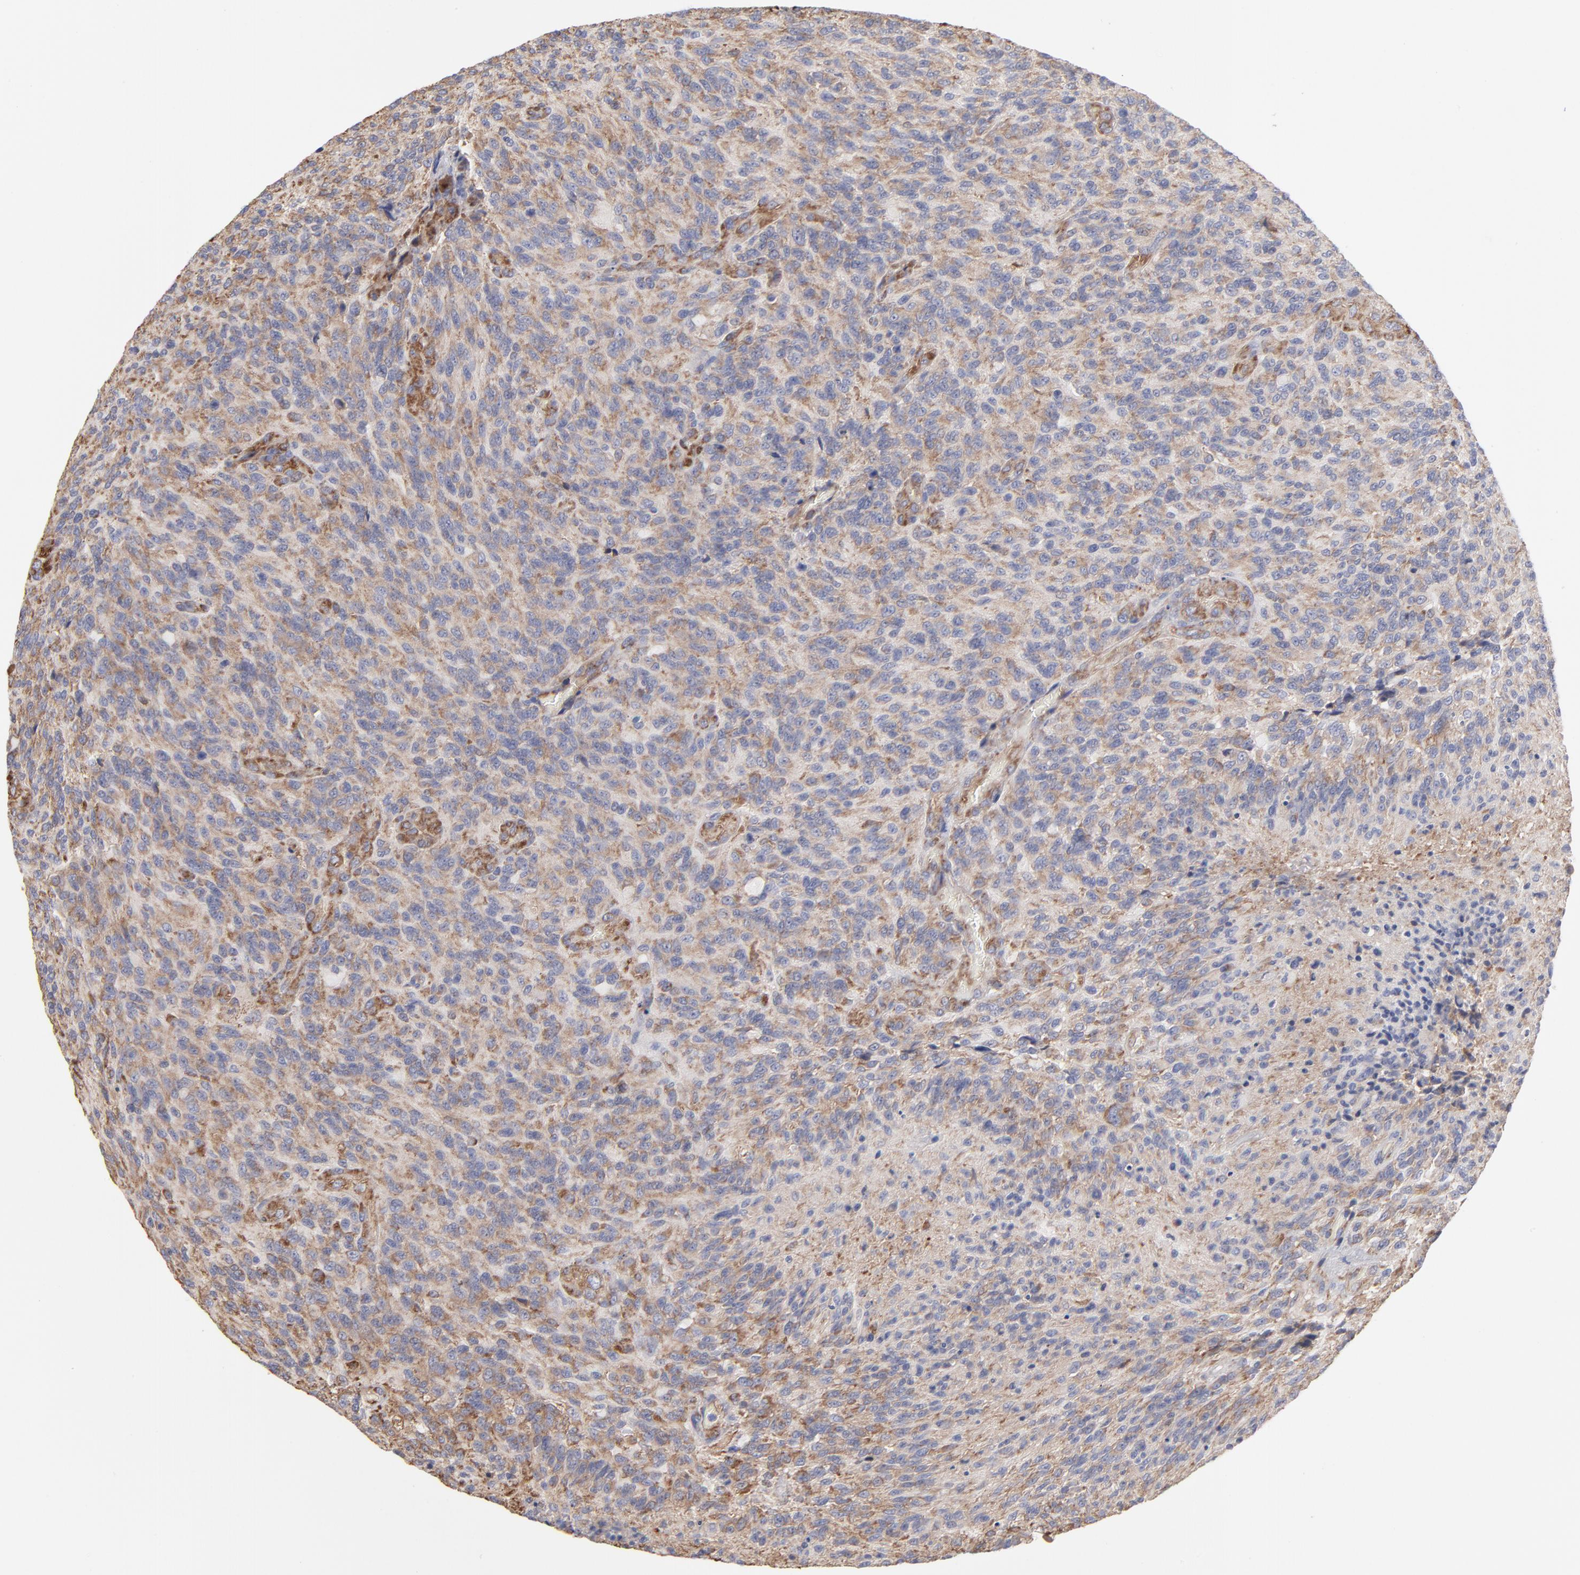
{"staining": {"intensity": "weak", "quantity": ">75%", "location": "cytoplasmic/membranous"}, "tissue": "glioma", "cell_type": "Tumor cells", "image_type": "cancer", "snomed": [{"axis": "morphology", "description": "Normal tissue, NOS"}, {"axis": "morphology", "description": "Glioma, malignant, High grade"}, {"axis": "topography", "description": "Cerebral cortex"}], "caption": "Immunohistochemistry (IHC) (DAB) staining of malignant glioma (high-grade) demonstrates weak cytoplasmic/membranous protein expression in approximately >75% of tumor cells. (IHC, brightfield microscopy, high magnification).", "gene": "RPL3", "patient": {"sex": "male", "age": 56}}